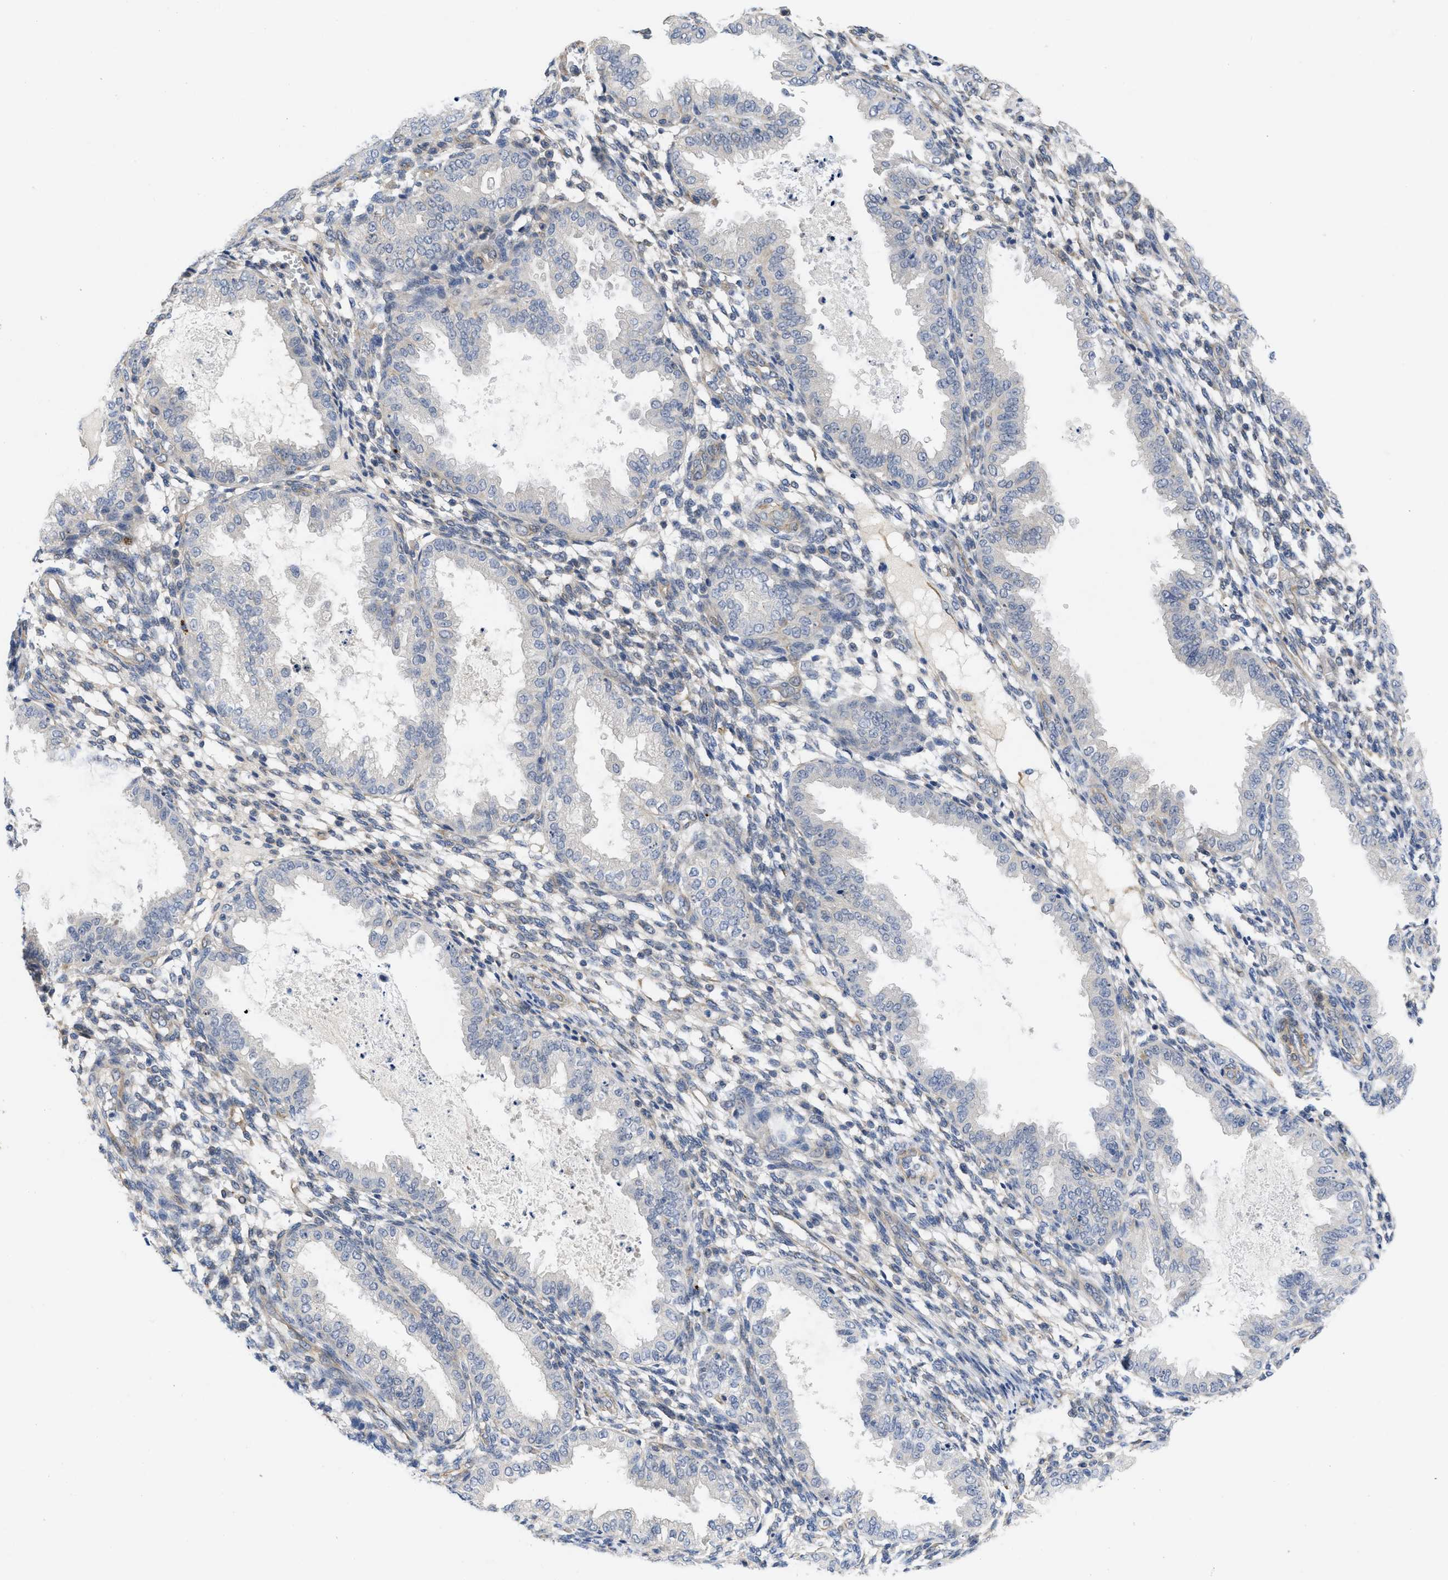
{"staining": {"intensity": "negative", "quantity": "none", "location": "none"}, "tissue": "endometrium", "cell_type": "Cells in endometrial stroma", "image_type": "normal", "snomed": [{"axis": "morphology", "description": "Normal tissue, NOS"}, {"axis": "topography", "description": "Endometrium"}], "caption": "There is no significant expression in cells in endometrial stroma of endometrium. The staining is performed using DAB brown chromogen with nuclei counter-stained in using hematoxylin.", "gene": "ARHGEF26", "patient": {"sex": "female", "age": 33}}